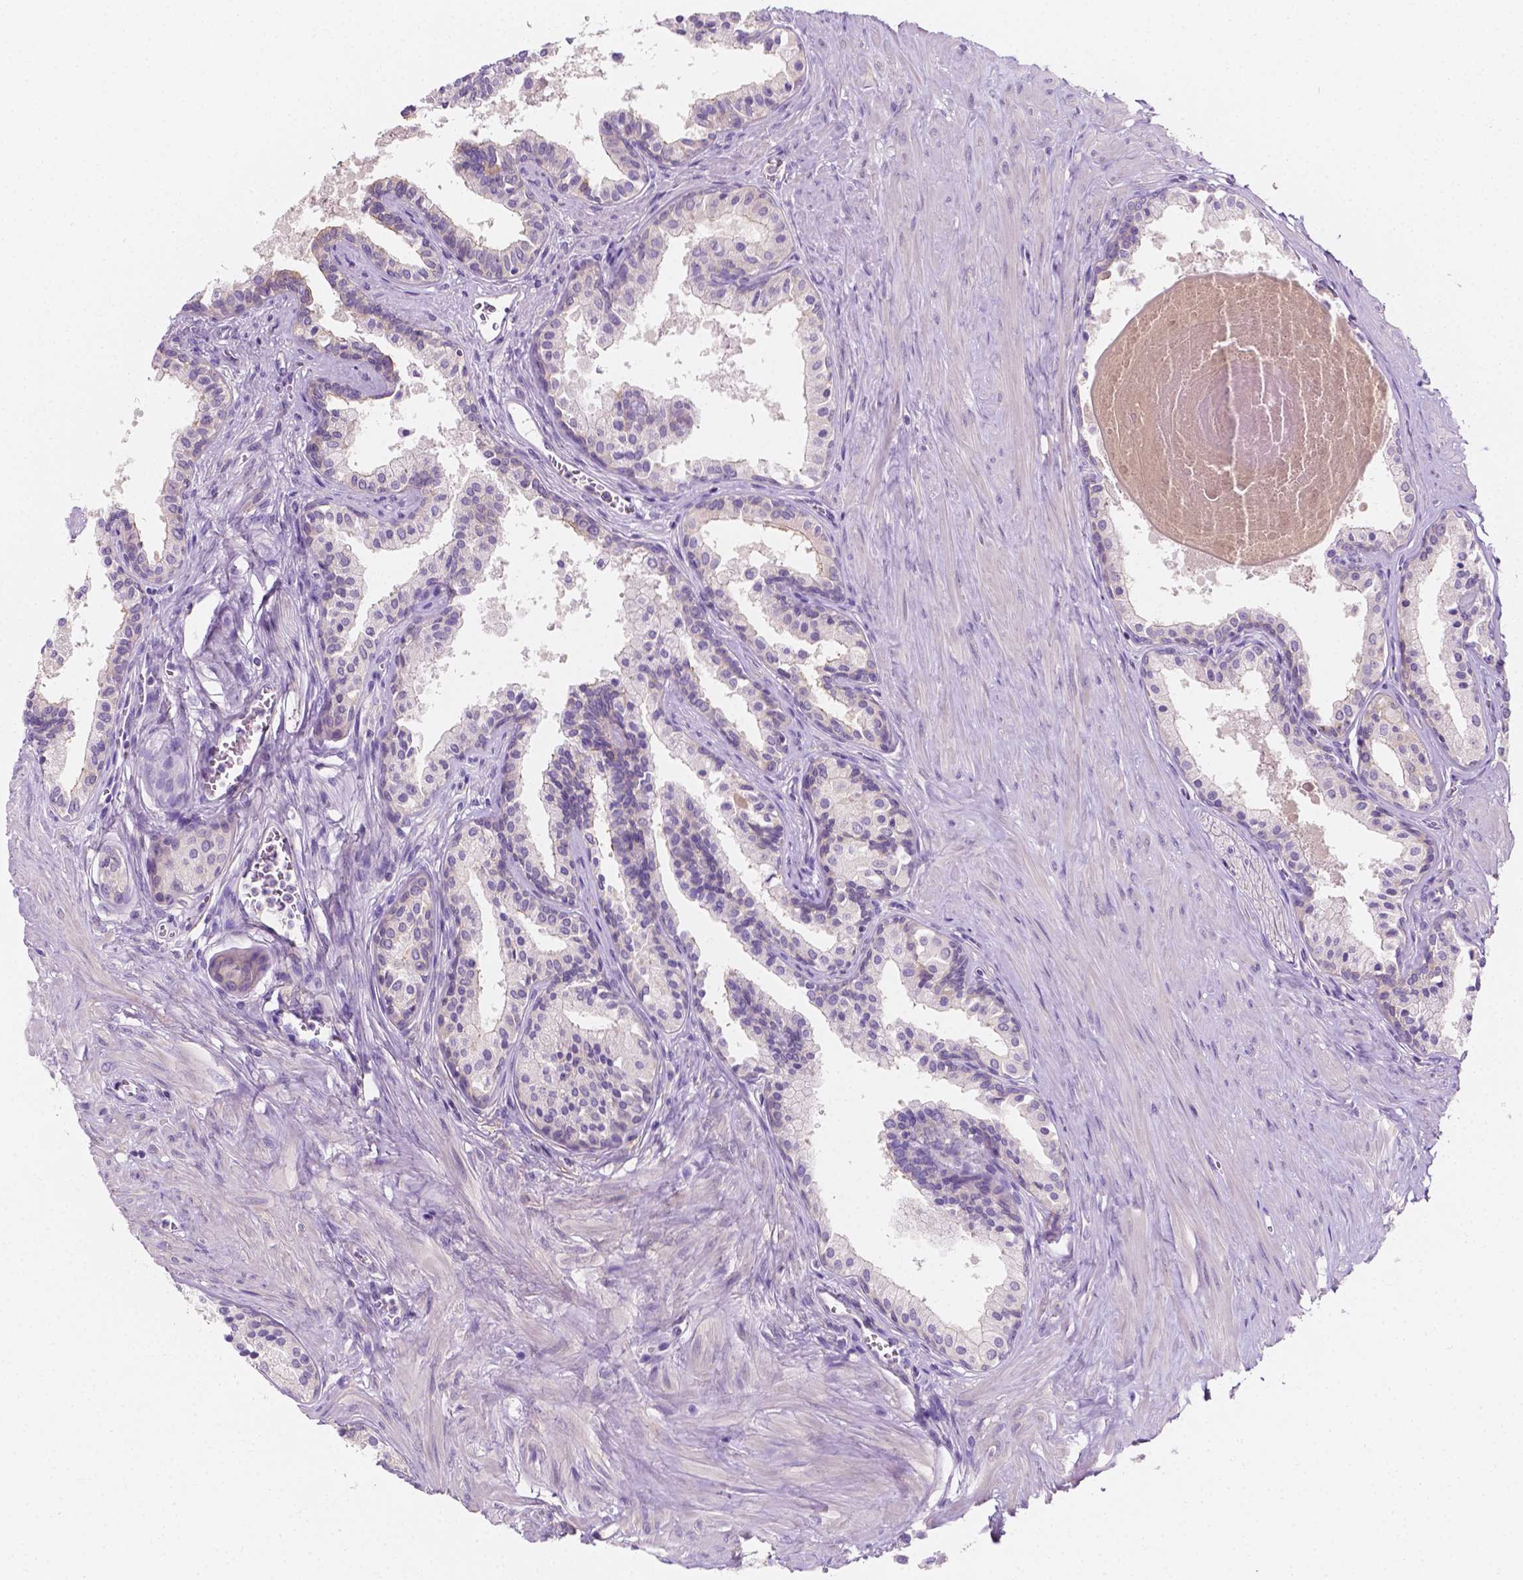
{"staining": {"intensity": "negative", "quantity": "none", "location": "none"}, "tissue": "prostate", "cell_type": "Glandular cells", "image_type": "normal", "snomed": [{"axis": "morphology", "description": "Normal tissue, NOS"}, {"axis": "topography", "description": "Prostate"}], "caption": "An image of prostate stained for a protein displays no brown staining in glandular cells.", "gene": "SIRT2", "patient": {"sex": "male", "age": 61}}